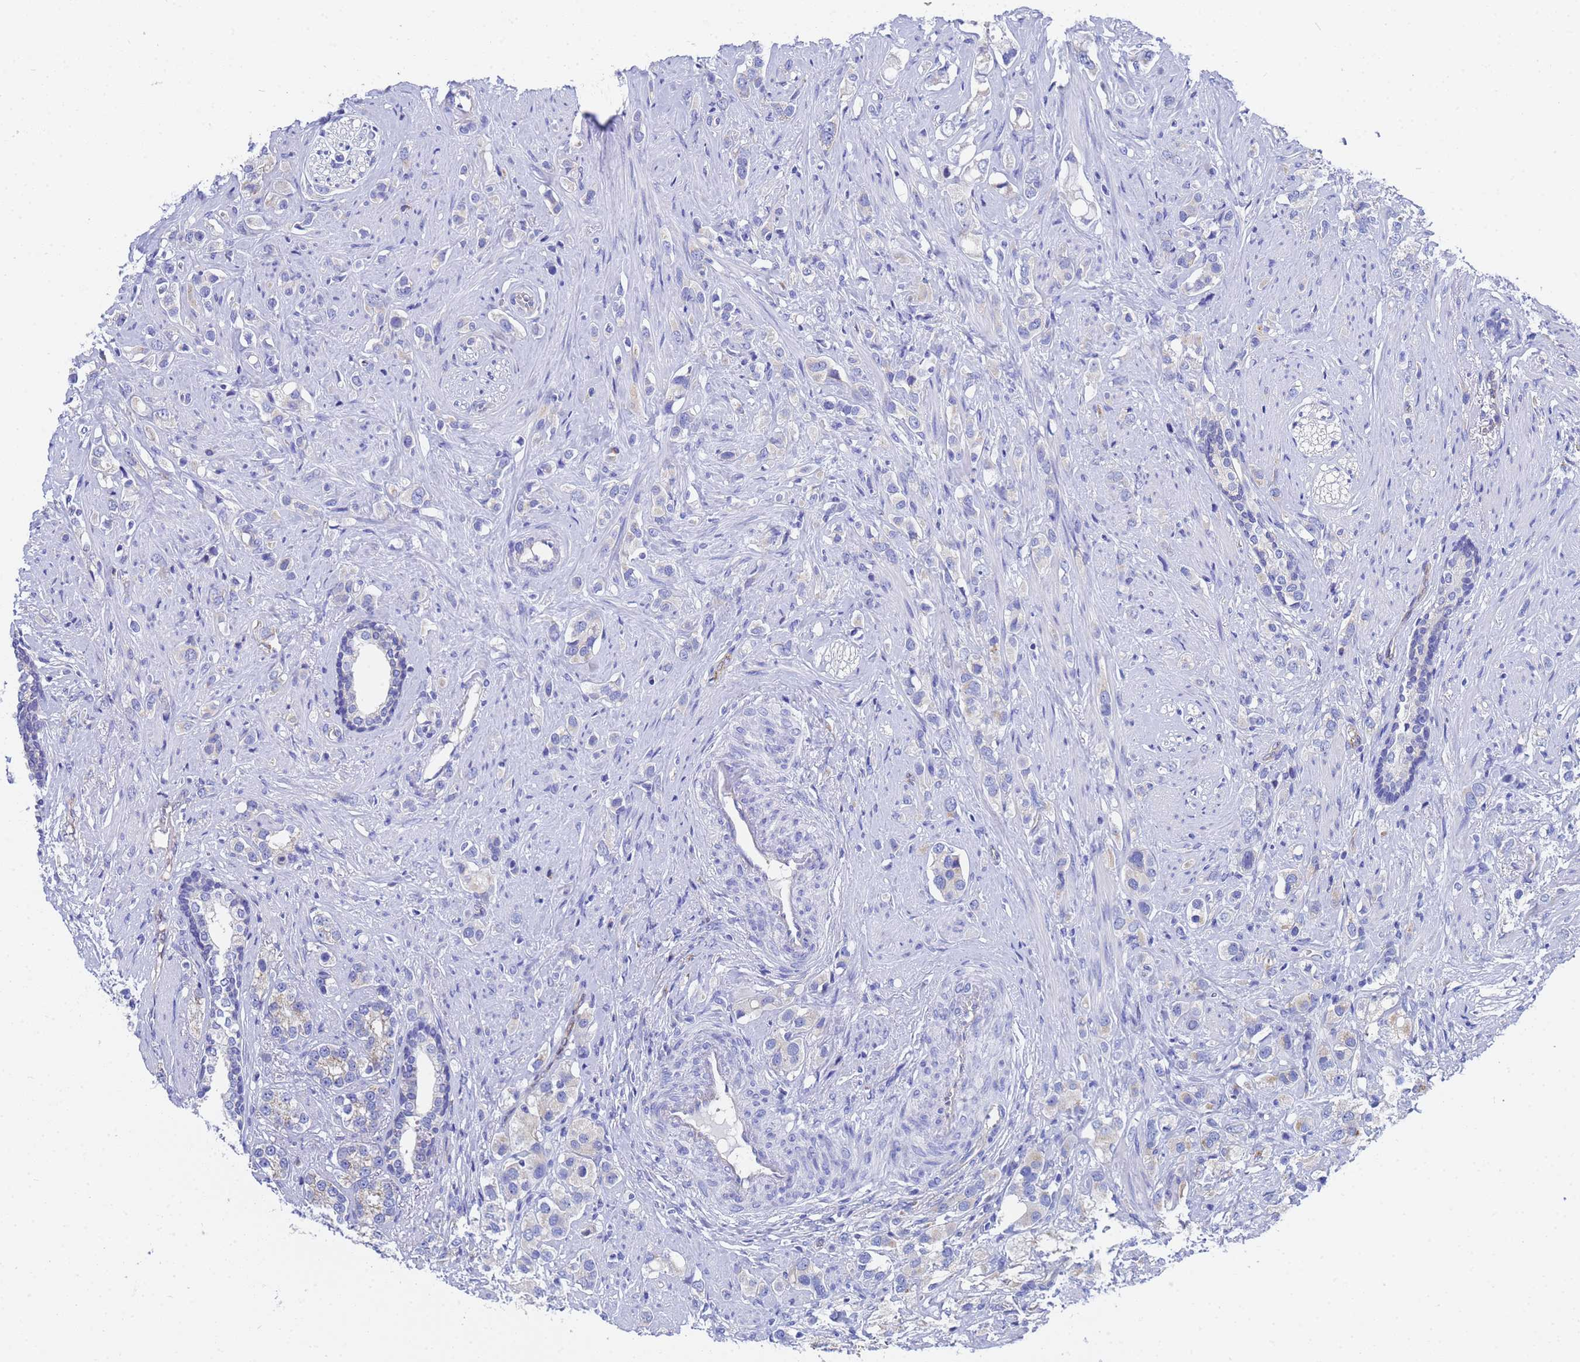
{"staining": {"intensity": "negative", "quantity": "none", "location": "none"}, "tissue": "prostate cancer", "cell_type": "Tumor cells", "image_type": "cancer", "snomed": [{"axis": "morphology", "description": "Adenocarcinoma, High grade"}, {"axis": "topography", "description": "Prostate"}], "caption": "Immunohistochemical staining of human prostate adenocarcinoma (high-grade) exhibits no significant expression in tumor cells.", "gene": "TM4SF4", "patient": {"sex": "male", "age": 63}}